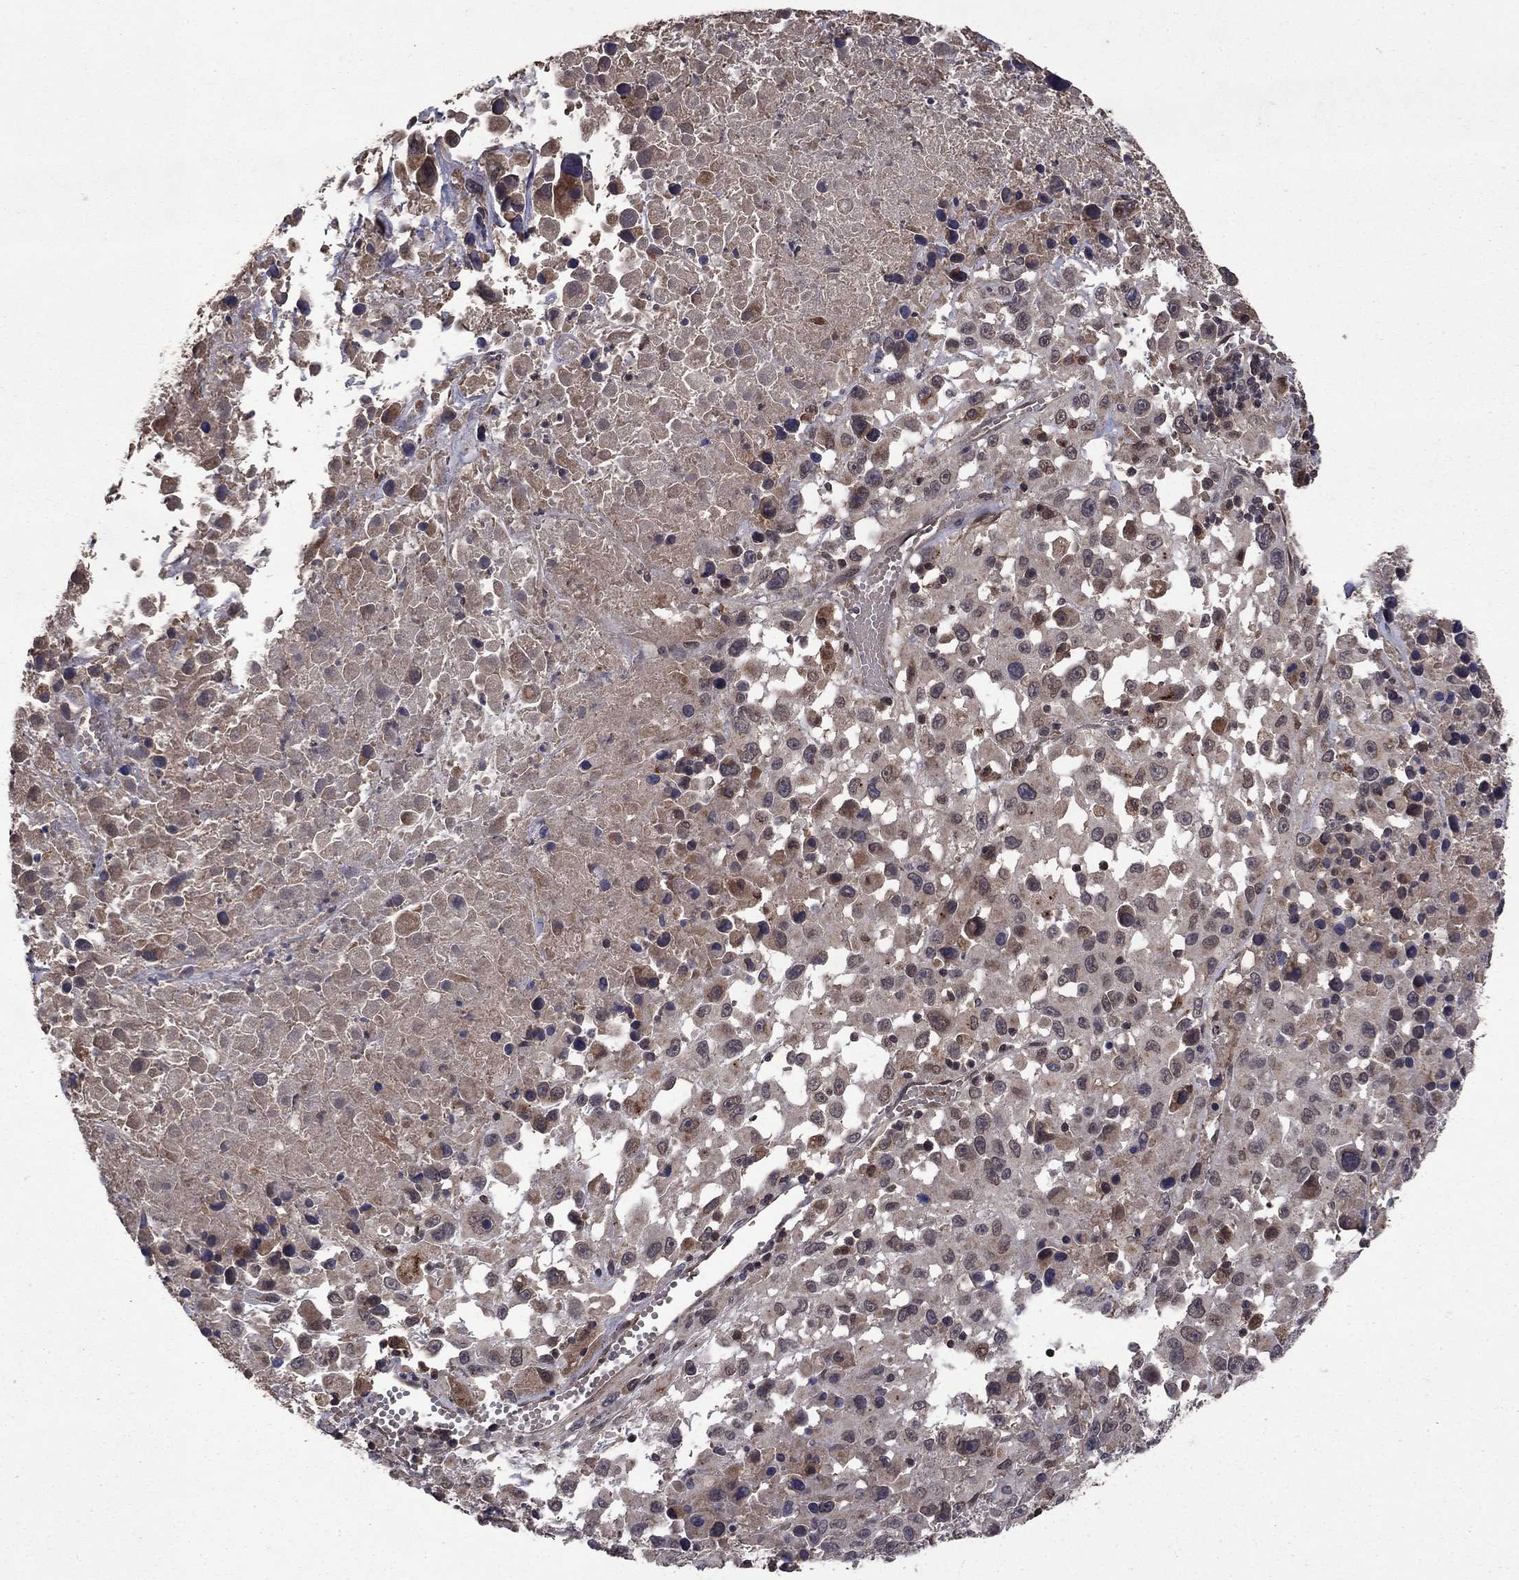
{"staining": {"intensity": "negative", "quantity": "none", "location": "none"}, "tissue": "melanoma", "cell_type": "Tumor cells", "image_type": "cancer", "snomed": [{"axis": "morphology", "description": "Malignant melanoma, Metastatic site"}, {"axis": "topography", "description": "Lymph node"}], "caption": "The histopathology image demonstrates no staining of tumor cells in malignant melanoma (metastatic site).", "gene": "DHRS1", "patient": {"sex": "male", "age": 50}}